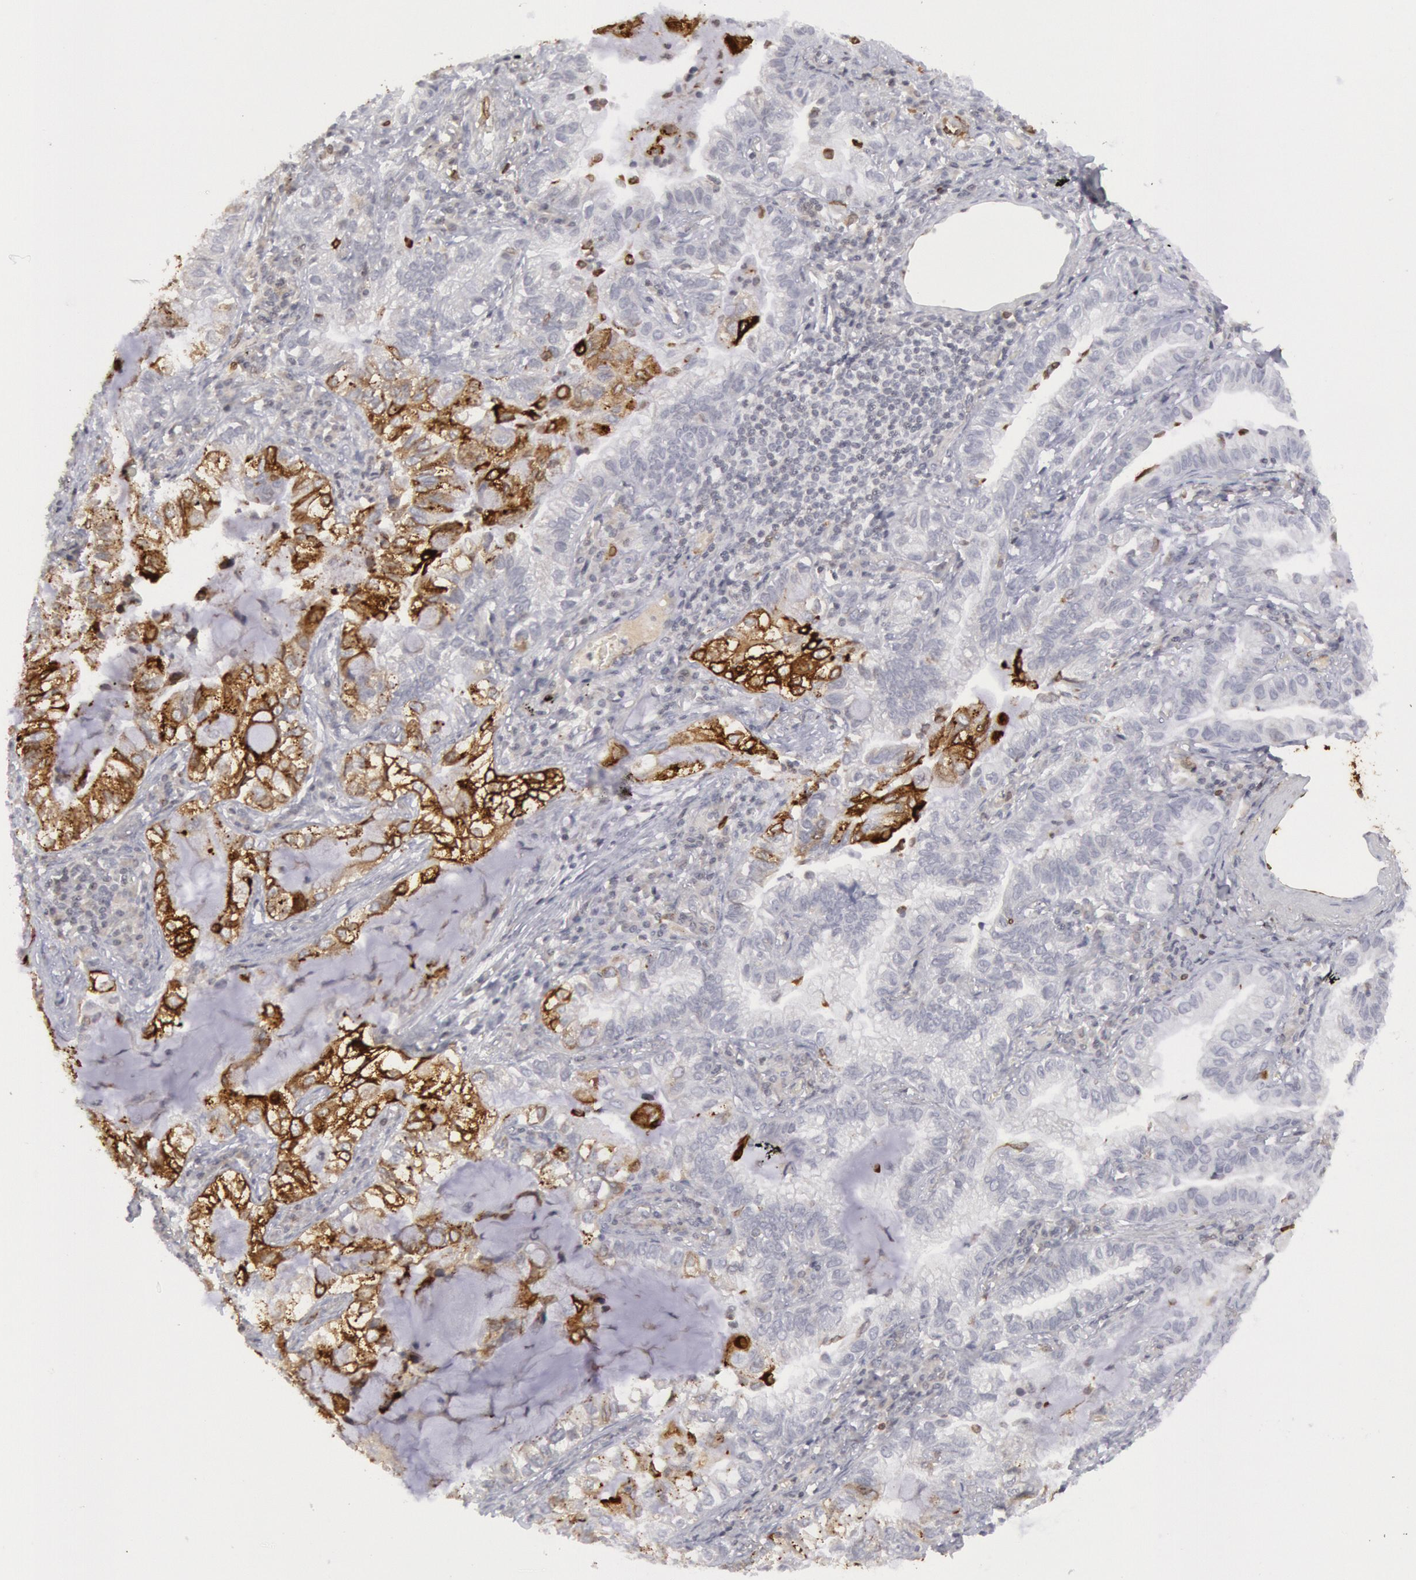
{"staining": {"intensity": "moderate", "quantity": "<25%", "location": "cytoplasmic/membranous"}, "tissue": "lung cancer", "cell_type": "Tumor cells", "image_type": "cancer", "snomed": [{"axis": "morphology", "description": "Adenocarcinoma, NOS"}, {"axis": "topography", "description": "Lung"}], "caption": "Adenocarcinoma (lung) tissue displays moderate cytoplasmic/membranous staining in about <25% of tumor cells", "gene": "PTGS2", "patient": {"sex": "female", "age": 50}}